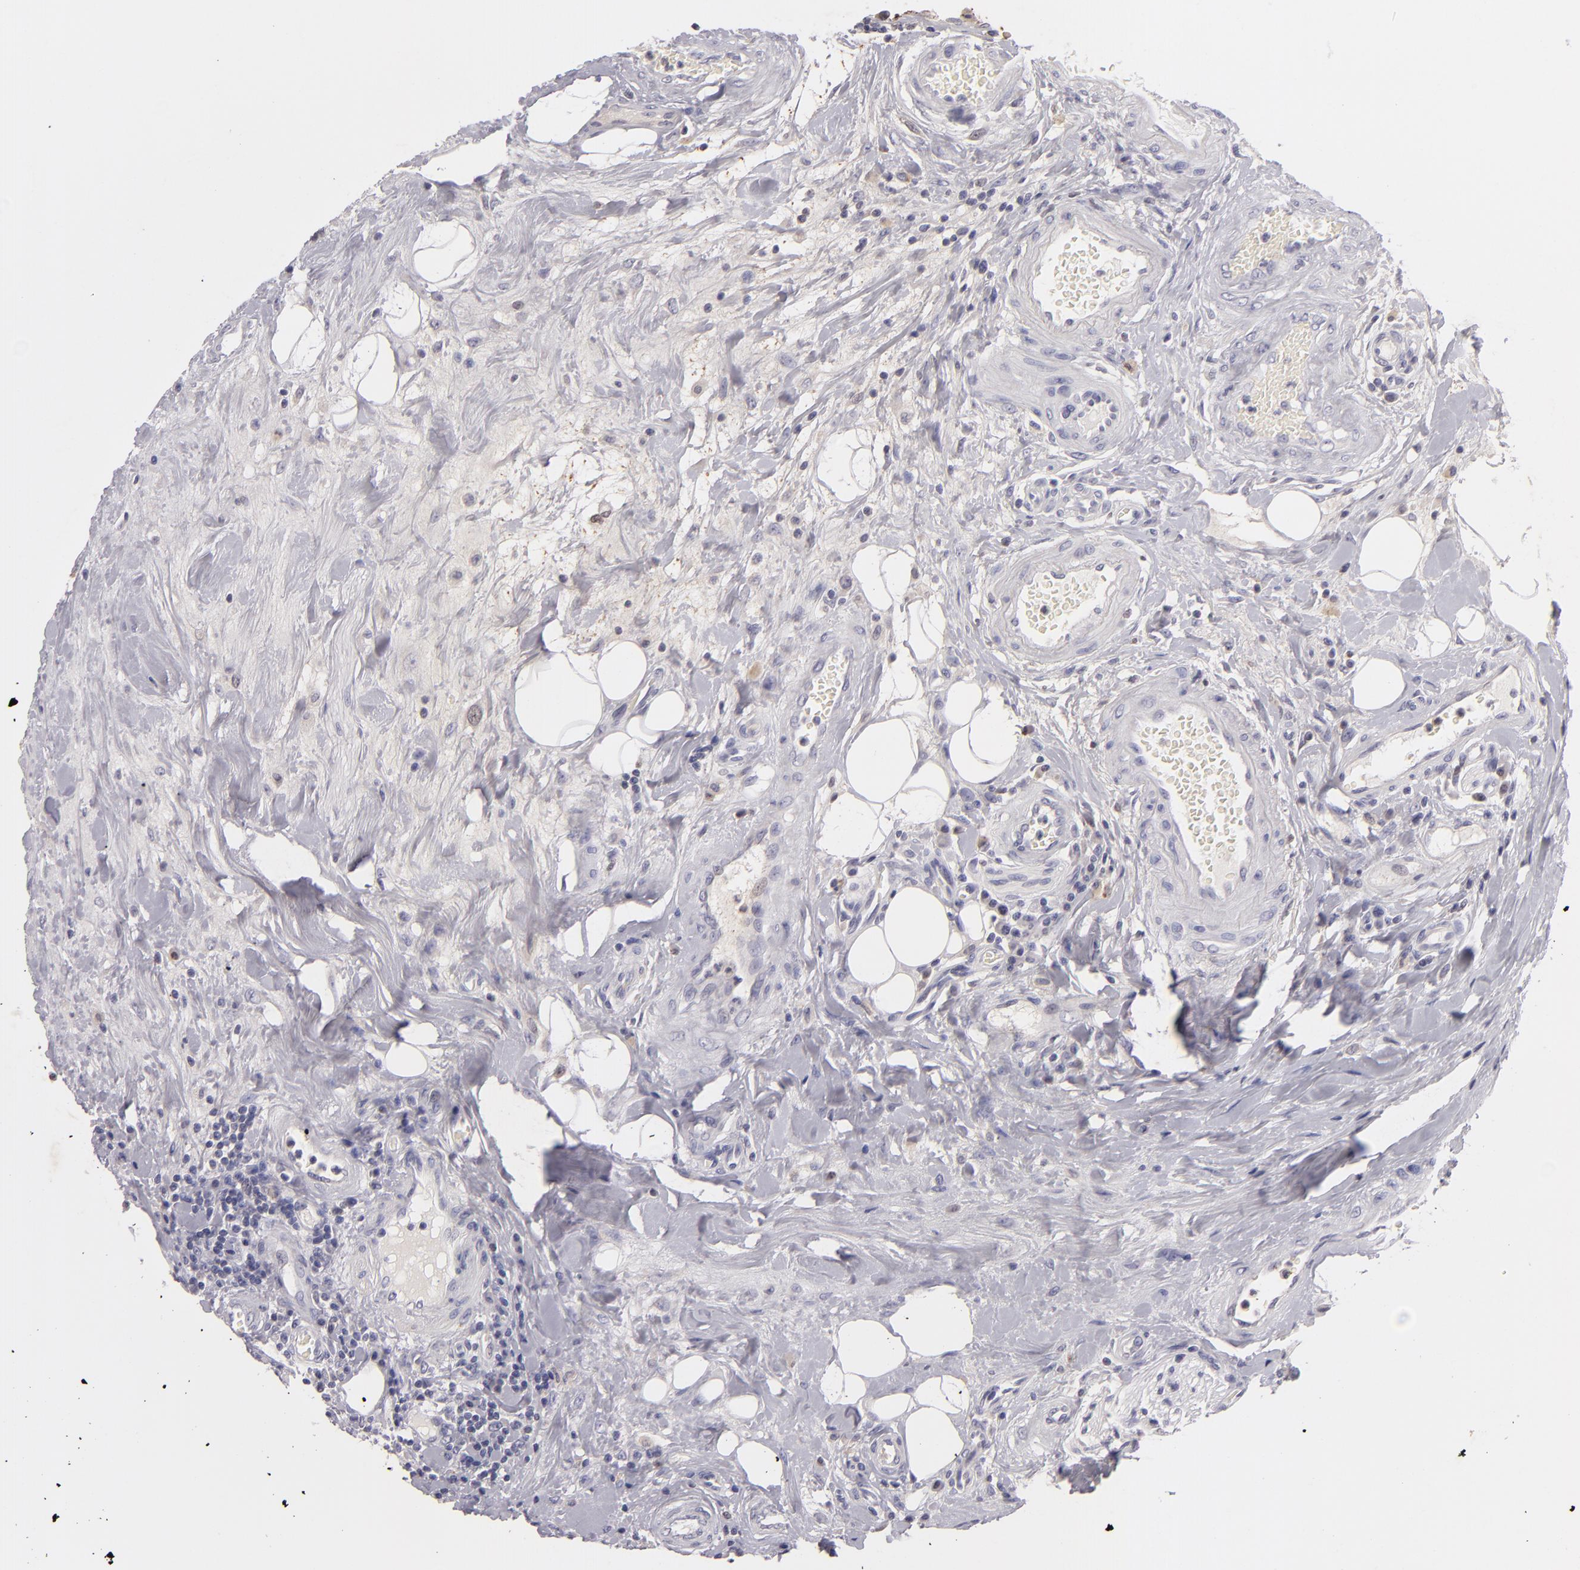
{"staining": {"intensity": "negative", "quantity": "none", "location": "none"}, "tissue": "colorectal cancer", "cell_type": "Tumor cells", "image_type": "cancer", "snomed": [{"axis": "morphology", "description": "Adenocarcinoma, NOS"}, {"axis": "topography", "description": "Colon"}], "caption": "This is an immunohistochemistry (IHC) histopathology image of colorectal cancer. There is no expression in tumor cells.", "gene": "TNNC1", "patient": {"sex": "male", "age": 54}}